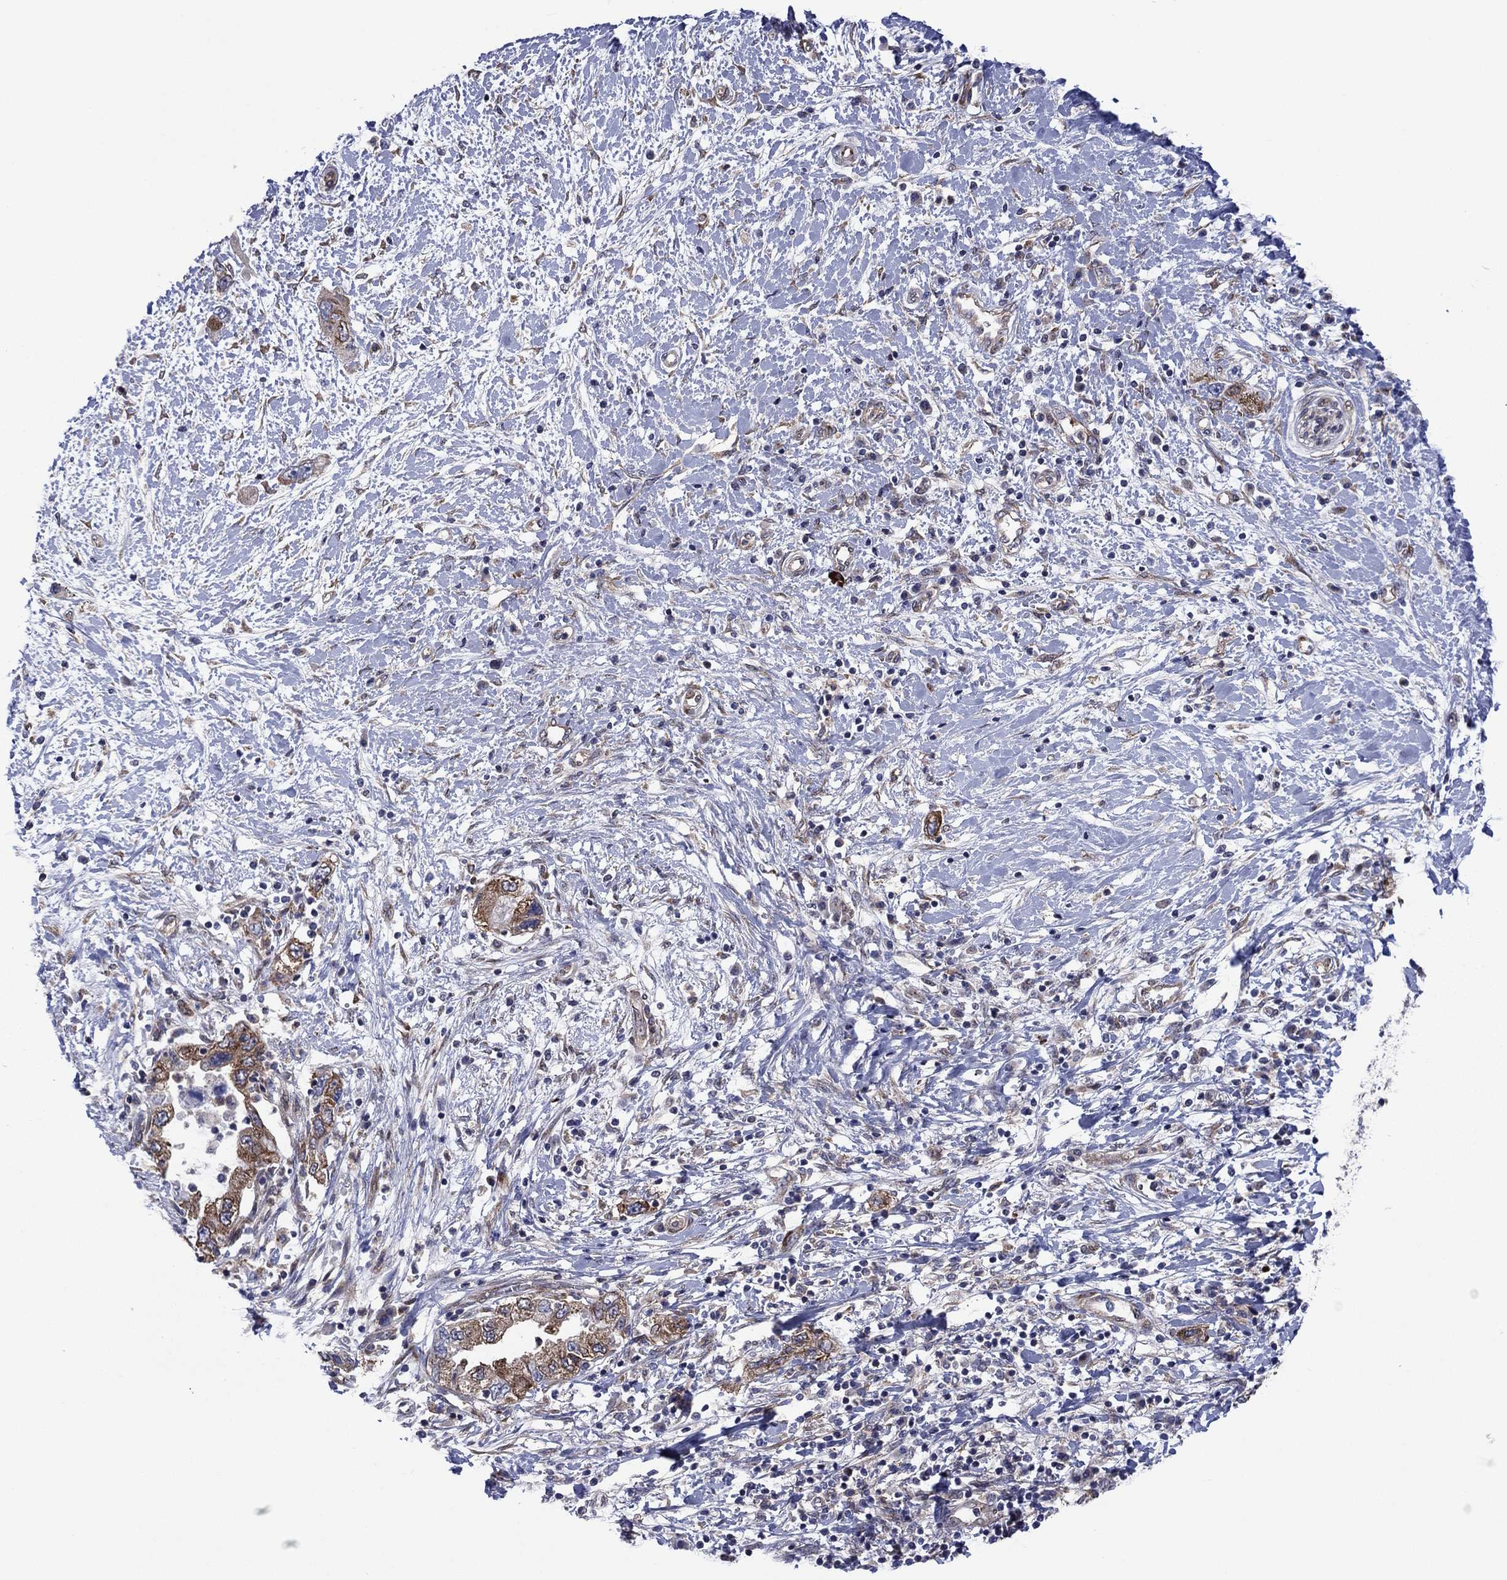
{"staining": {"intensity": "moderate", "quantity": ">75%", "location": "cytoplasmic/membranous"}, "tissue": "pancreatic cancer", "cell_type": "Tumor cells", "image_type": "cancer", "snomed": [{"axis": "morphology", "description": "Adenocarcinoma, NOS"}, {"axis": "topography", "description": "Pancreas"}], "caption": "Immunohistochemistry (DAB (3,3'-diaminobenzidine)) staining of human pancreatic cancer demonstrates moderate cytoplasmic/membranous protein staining in about >75% of tumor cells. Immunohistochemistry stains the protein of interest in brown and the nuclei are stained blue.", "gene": "GPR155", "patient": {"sex": "female", "age": 73}}